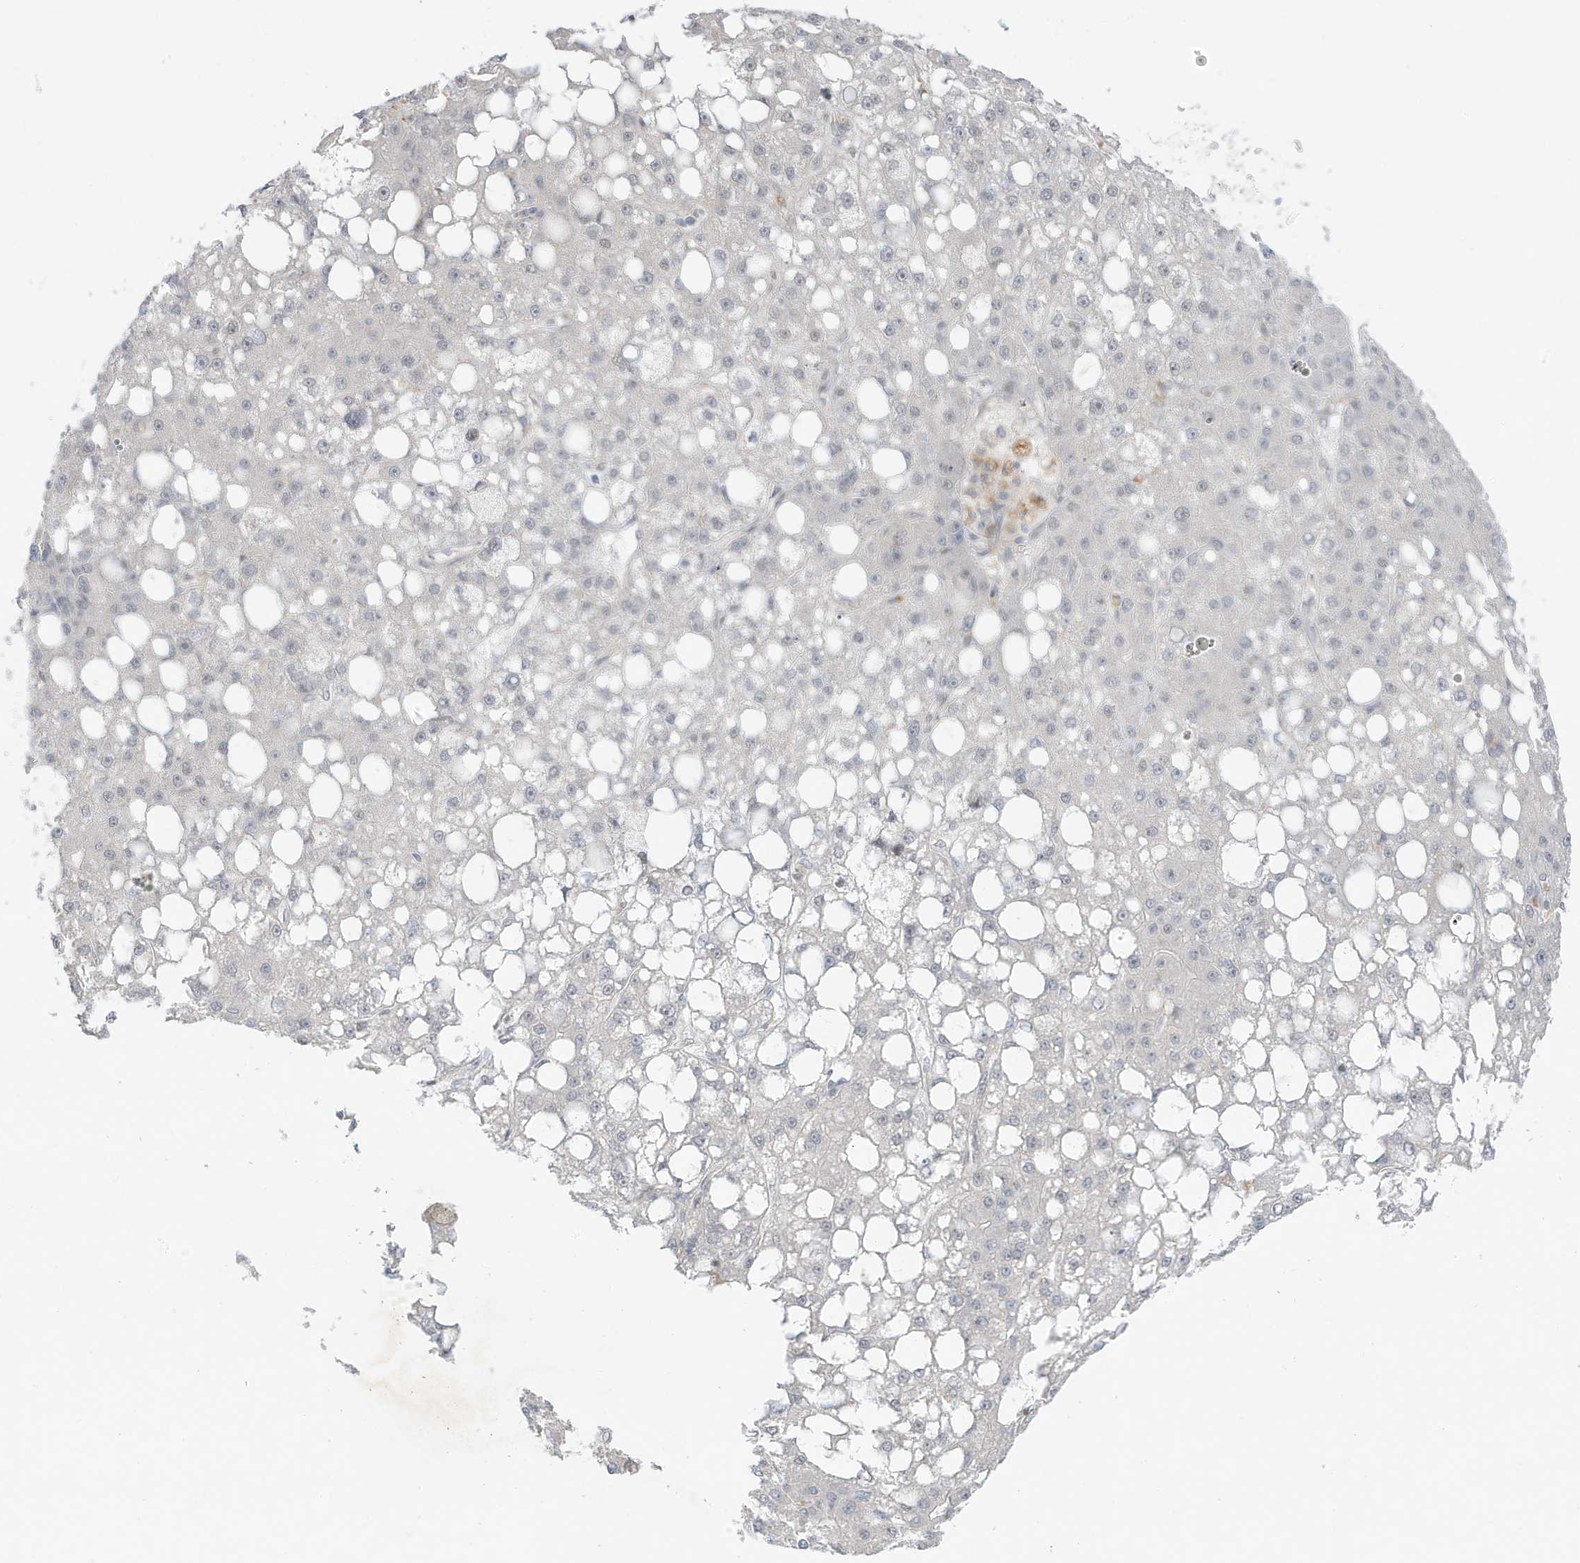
{"staining": {"intensity": "negative", "quantity": "none", "location": "none"}, "tissue": "liver cancer", "cell_type": "Tumor cells", "image_type": "cancer", "snomed": [{"axis": "morphology", "description": "Carcinoma, Hepatocellular, NOS"}, {"axis": "topography", "description": "Liver"}], "caption": "An immunohistochemistry (IHC) photomicrograph of liver hepatocellular carcinoma is shown. There is no staining in tumor cells of liver hepatocellular carcinoma.", "gene": "MSL3", "patient": {"sex": "male", "age": 67}}